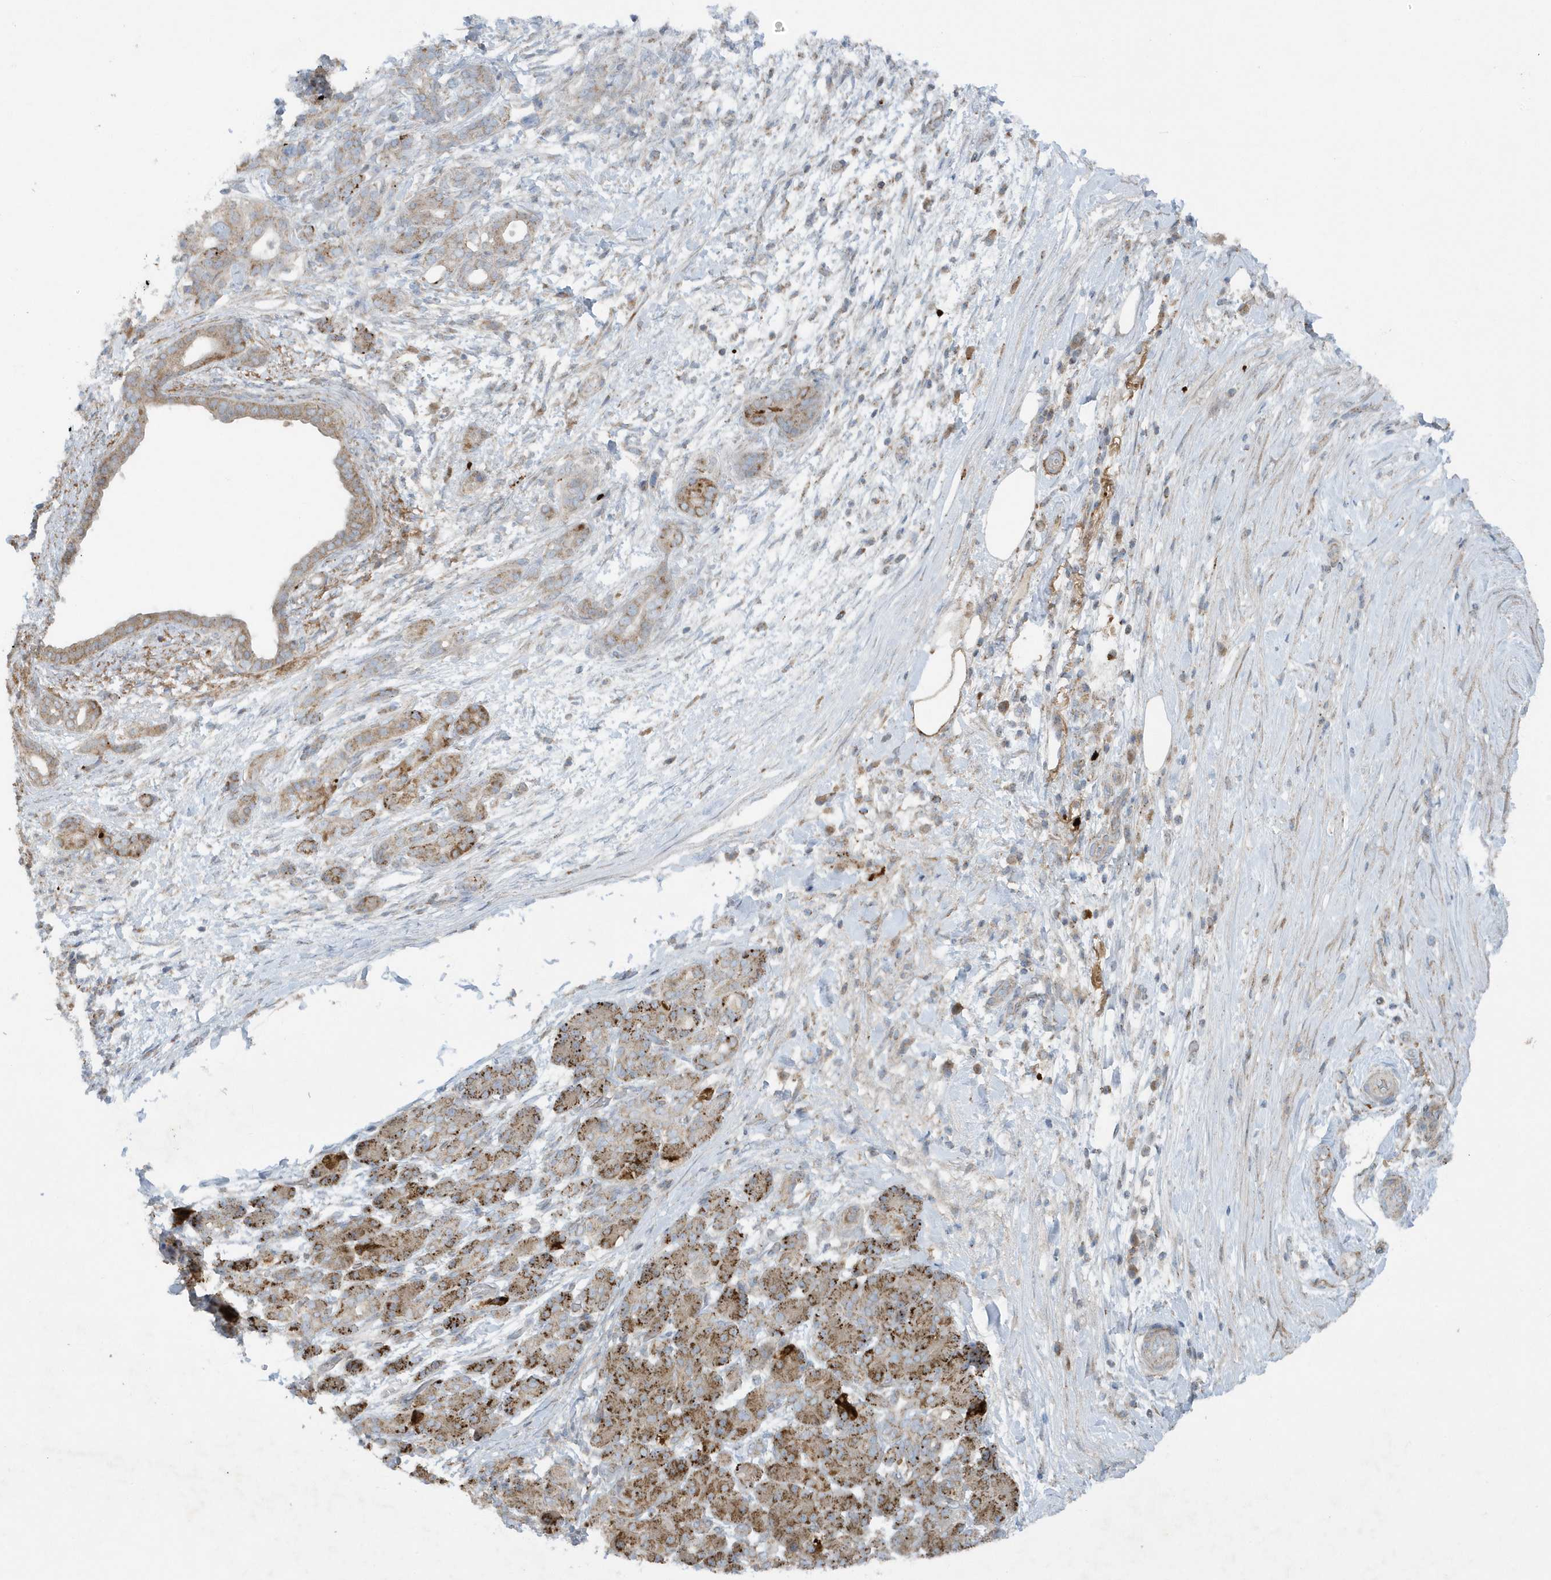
{"staining": {"intensity": "weak", "quantity": ">75%", "location": "cytoplasmic/membranous"}, "tissue": "pancreatic cancer", "cell_type": "Tumor cells", "image_type": "cancer", "snomed": [{"axis": "morphology", "description": "Adenocarcinoma, NOS"}, {"axis": "topography", "description": "Pancreas"}], "caption": "Weak cytoplasmic/membranous positivity is identified in approximately >75% of tumor cells in pancreatic cancer.", "gene": "SLC38A2", "patient": {"sex": "female", "age": 55}}